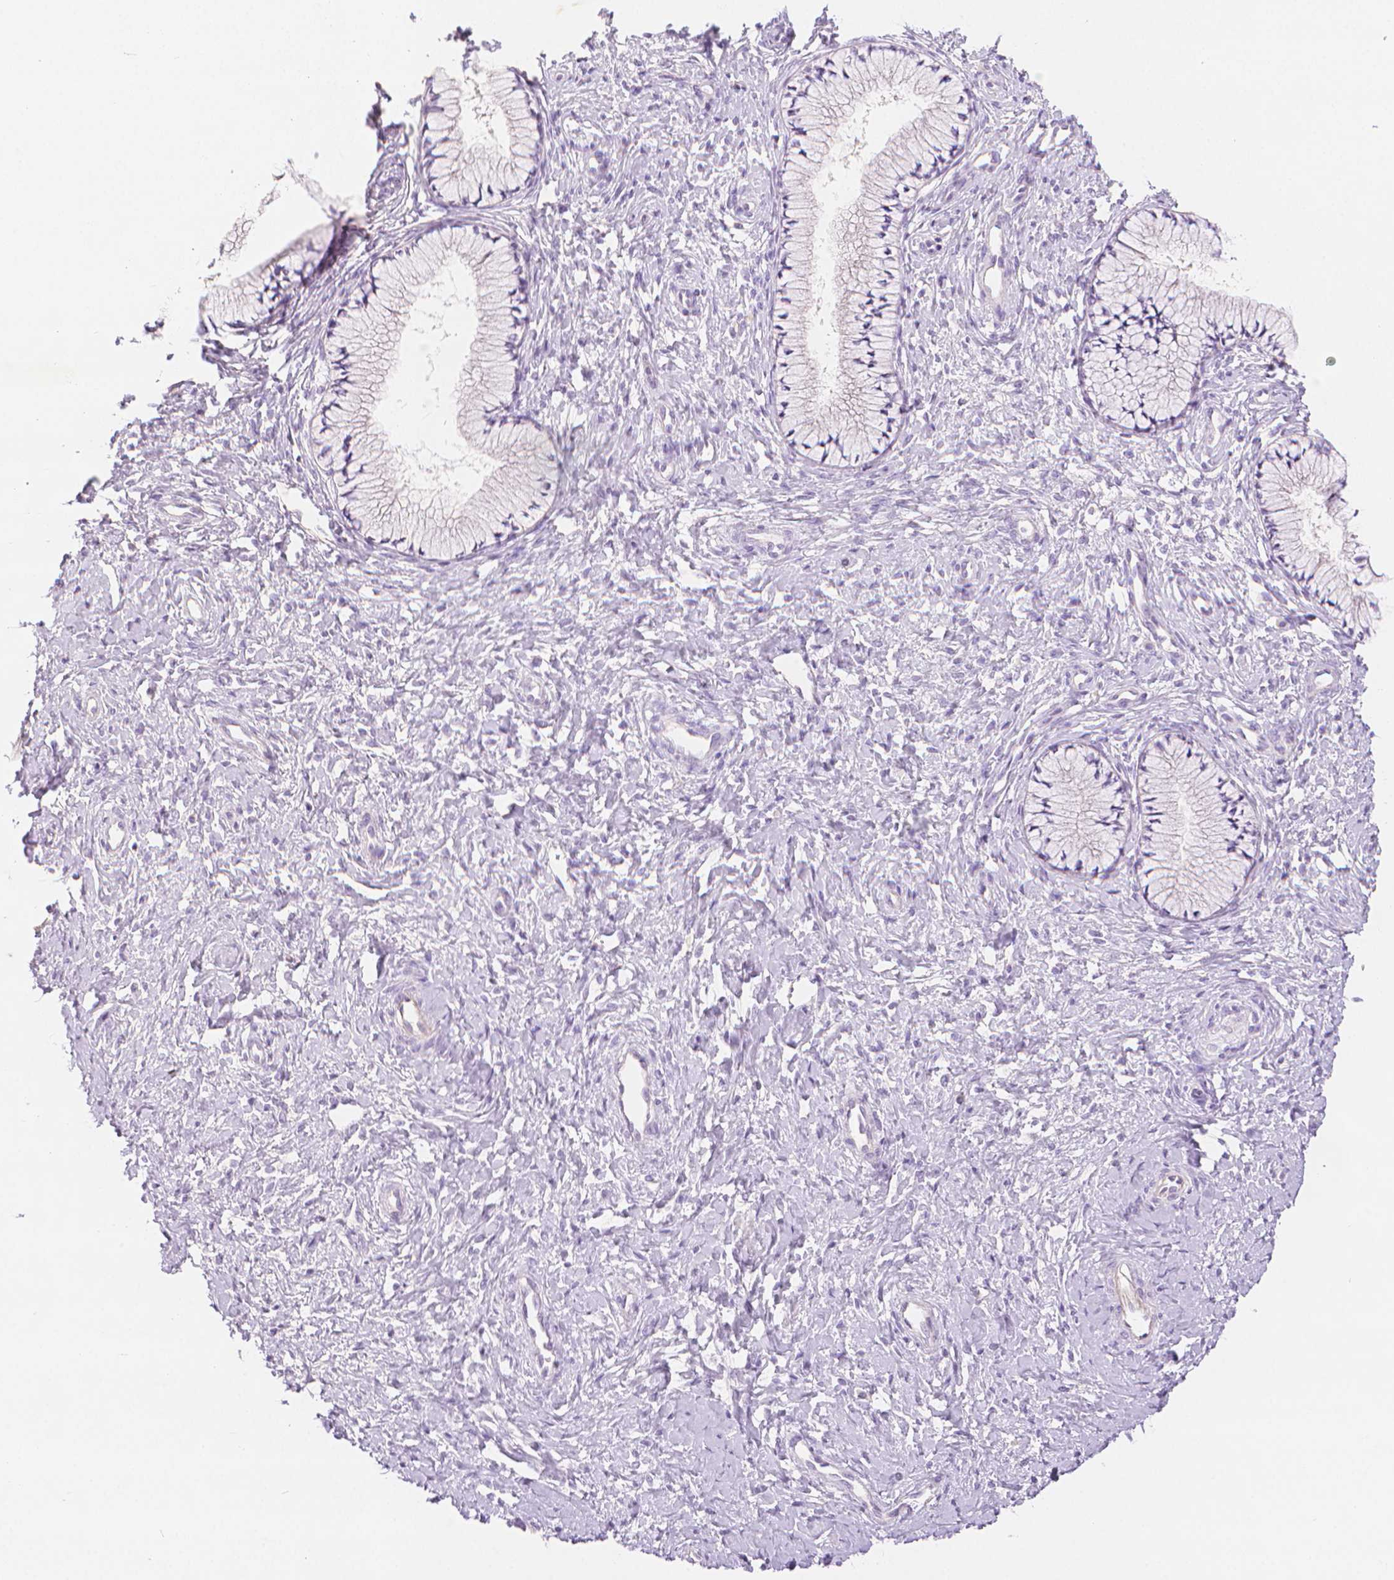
{"staining": {"intensity": "negative", "quantity": "none", "location": "none"}, "tissue": "cervix", "cell_type": "Glandular cells", "image_type": "normal", "snomed": [{"axis": "morphology", "description": "Normal tissue, NOS"}, {"axis": "topography", "description": "Cervix"}], "caption": "IHC histopathology image of unremarkable cervix: cervix stained with DAB shows no significant protein expression in glandular cells. (Immunohistochemistry (ihc), brightfield microscopy, high magnification).", "gene": "SLC27A5", "patient": {"sex": "female", "age": 37}}